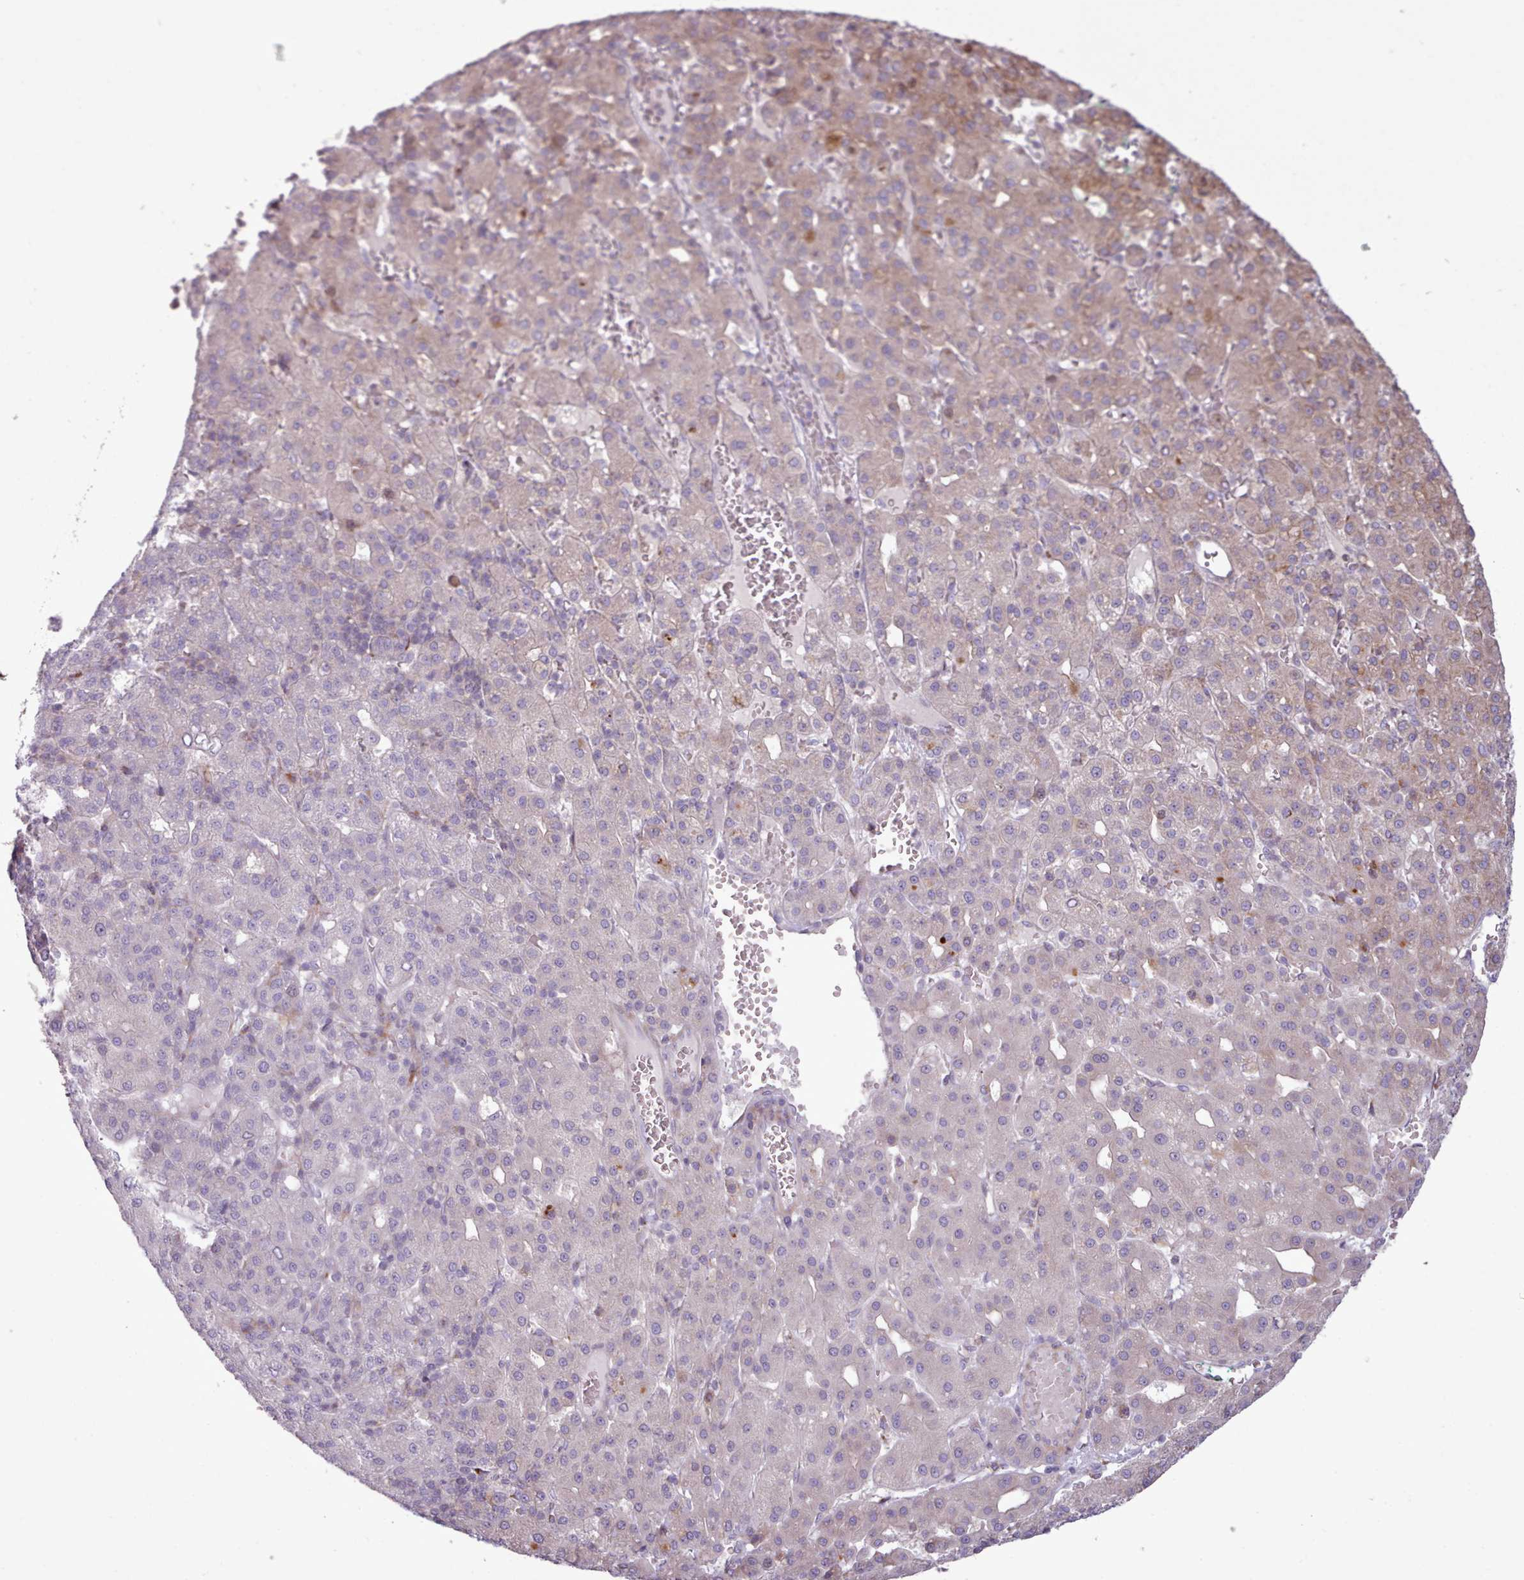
{"staining": {"intensity": "moderate", "quantity": "<25%", "location": "cytoplasmic/membranous"}, "tissue": "liver cancer", "cell_type": "Tumor cells", "image_type": "cancer", "snomed": [{"axis": "morphology", "description": "Carcinoma, Hepatocellular, NOS"}, {"axis": "topography", "description": "Liver"}], "caption": "A high-resolution histopathology image shows immunohistochemistry (IHC) staining of hepatocellular carcinoma (liver), which displays moderate cytoplasmic/membranous staining in approximately <25% of tumor cells. The protein is stained brown, and the nuclei are stained in blue (DAB IHC with brightfield microscopy, high magnification).", "gene": "PPP3R2", "patient": {"sex": "male", "age": 65}}